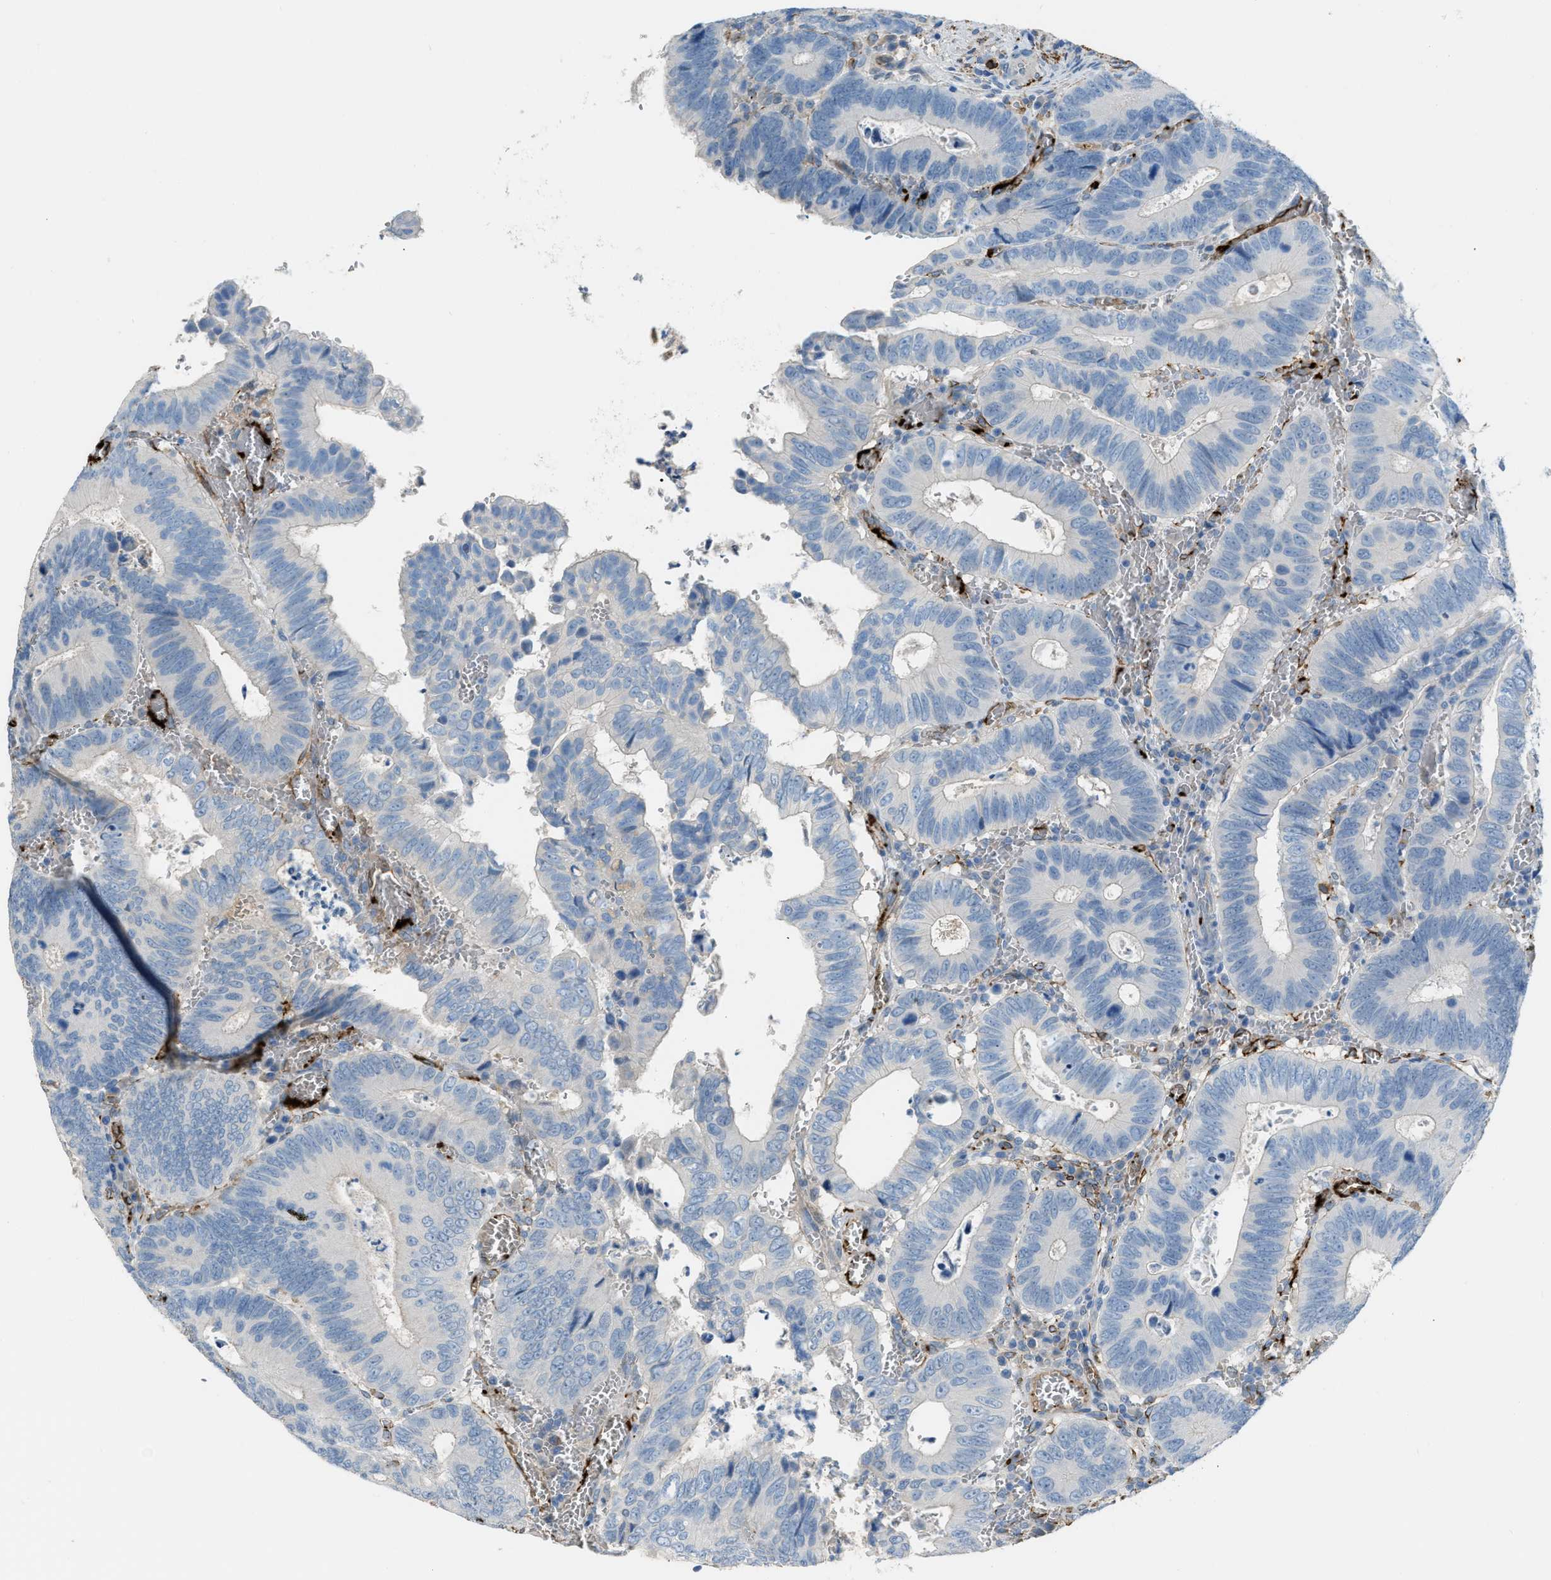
{"staining": {"intensity": "negative", "quantity": "none", "location": "none"}, "tissue": "colorectal cancer", "cell_type": "Tumor cells", "image_type": "cancer", "snomed": [{"axis": "morphology", "description": "Inflammation, NOS"}, {"axis": "morphology", "description": "Adenocarcinoma, NOS"}, {"axis": "topography", "description": "Colon"}], "caption": "This is a histopathology image of IHC staining of colorectal adenocarcinoma, which shows no expression in tumor cells.", "gene": "SLC22A15", "patient": {"sex": "male", "age": 72}}